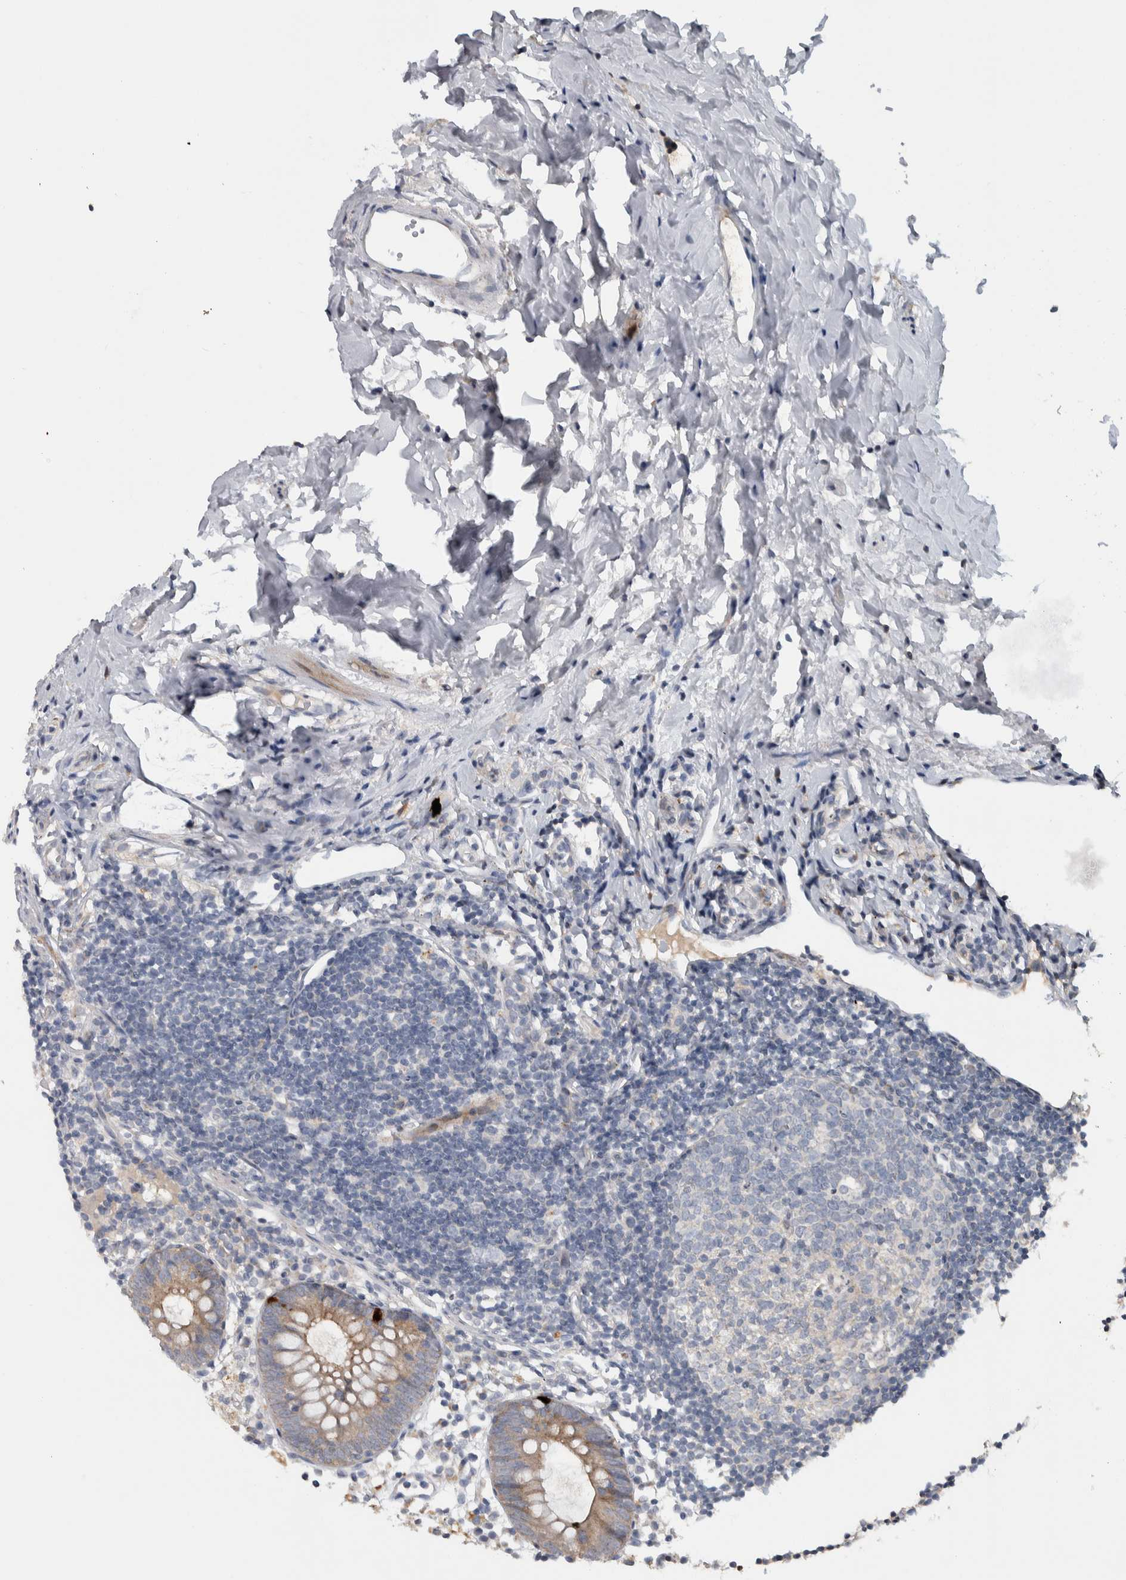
{"staining": {"intensity": "moderate", "quantity": ">75%", "location": "cytoplasmic/membranous"}, "tissue": "appendix", "cell_type": "Glandular cells", "image_type": "normal", "snomed": [{"axis": "morphology", "description": "Normal tissue, NOS"}, {"axis": "topography", "description": "Appendix"}], "caption": "A brown stain labels moderate cytoplasmic/membranous staining of a protein in glandular cells of unremarkable human appendix.", "gene": "FAM83G", "patient": {"sex": "female", "age": 20}}